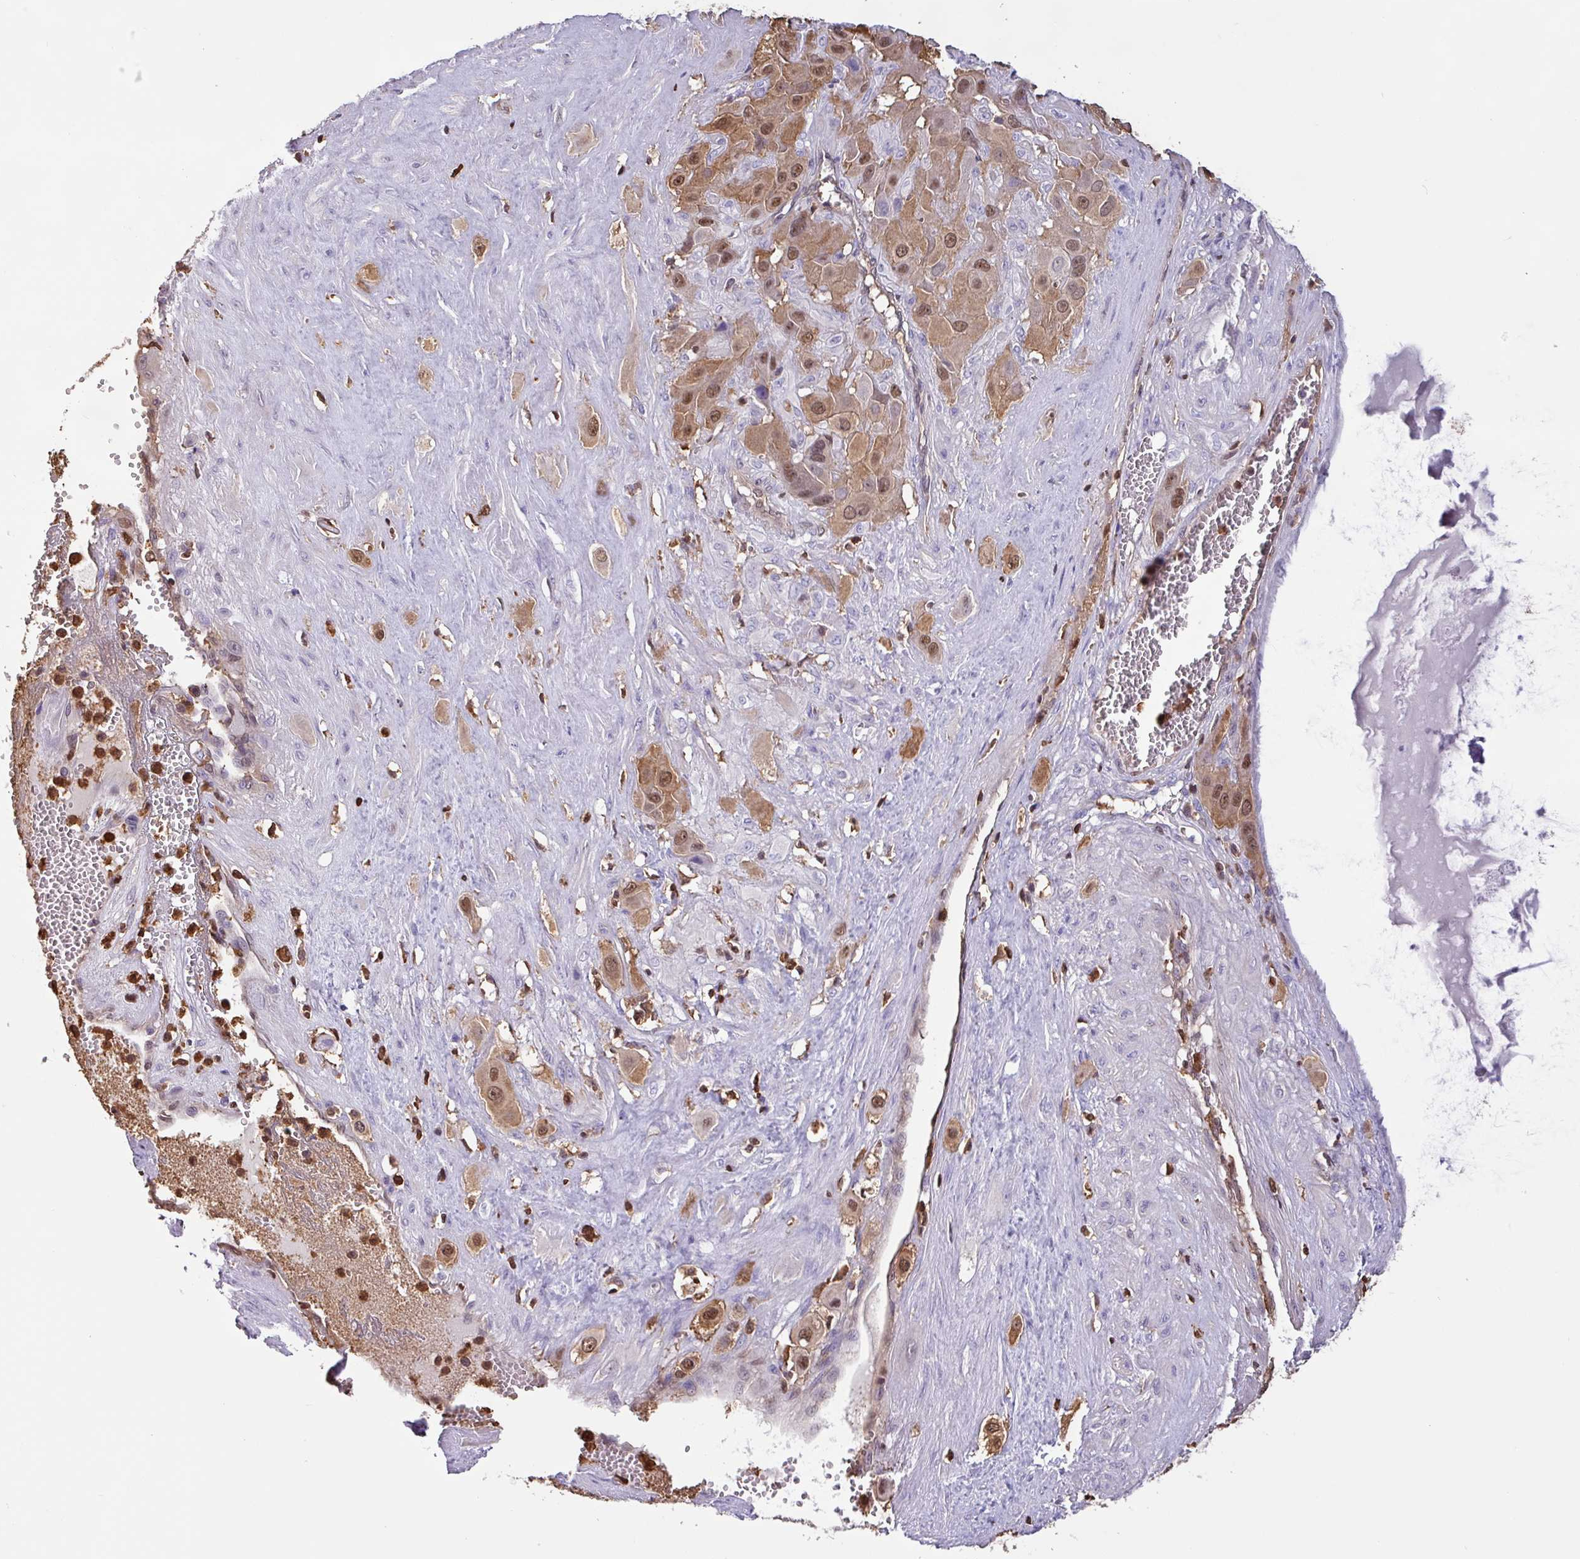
{"staining": {"intensity": "moderate", "quantity": ">75%", "location": "cytoplasmic/membranous,nuclear"}, "tissue": "cervical cancer", "cell_type": "Tumor cells", "image_type": "cancer", "snomed": [{"axis": "morphology", "description": "Squamous cell carcinoma, NOS"}, {"axis": "topography", "description": "Cervix"}], "caption": "The photomicrograph displays a brown stain indicating the presence of a protein in the cytoplasmic/membranous and nuclear of tumor cells in cervical cancer. (DAB (3,3'-diaminobenzidine) = brown stain, brightfield microscopy at high magnification).", "gene": "ARHGDIB", "patient": {"sex": "female", "age": 34}}